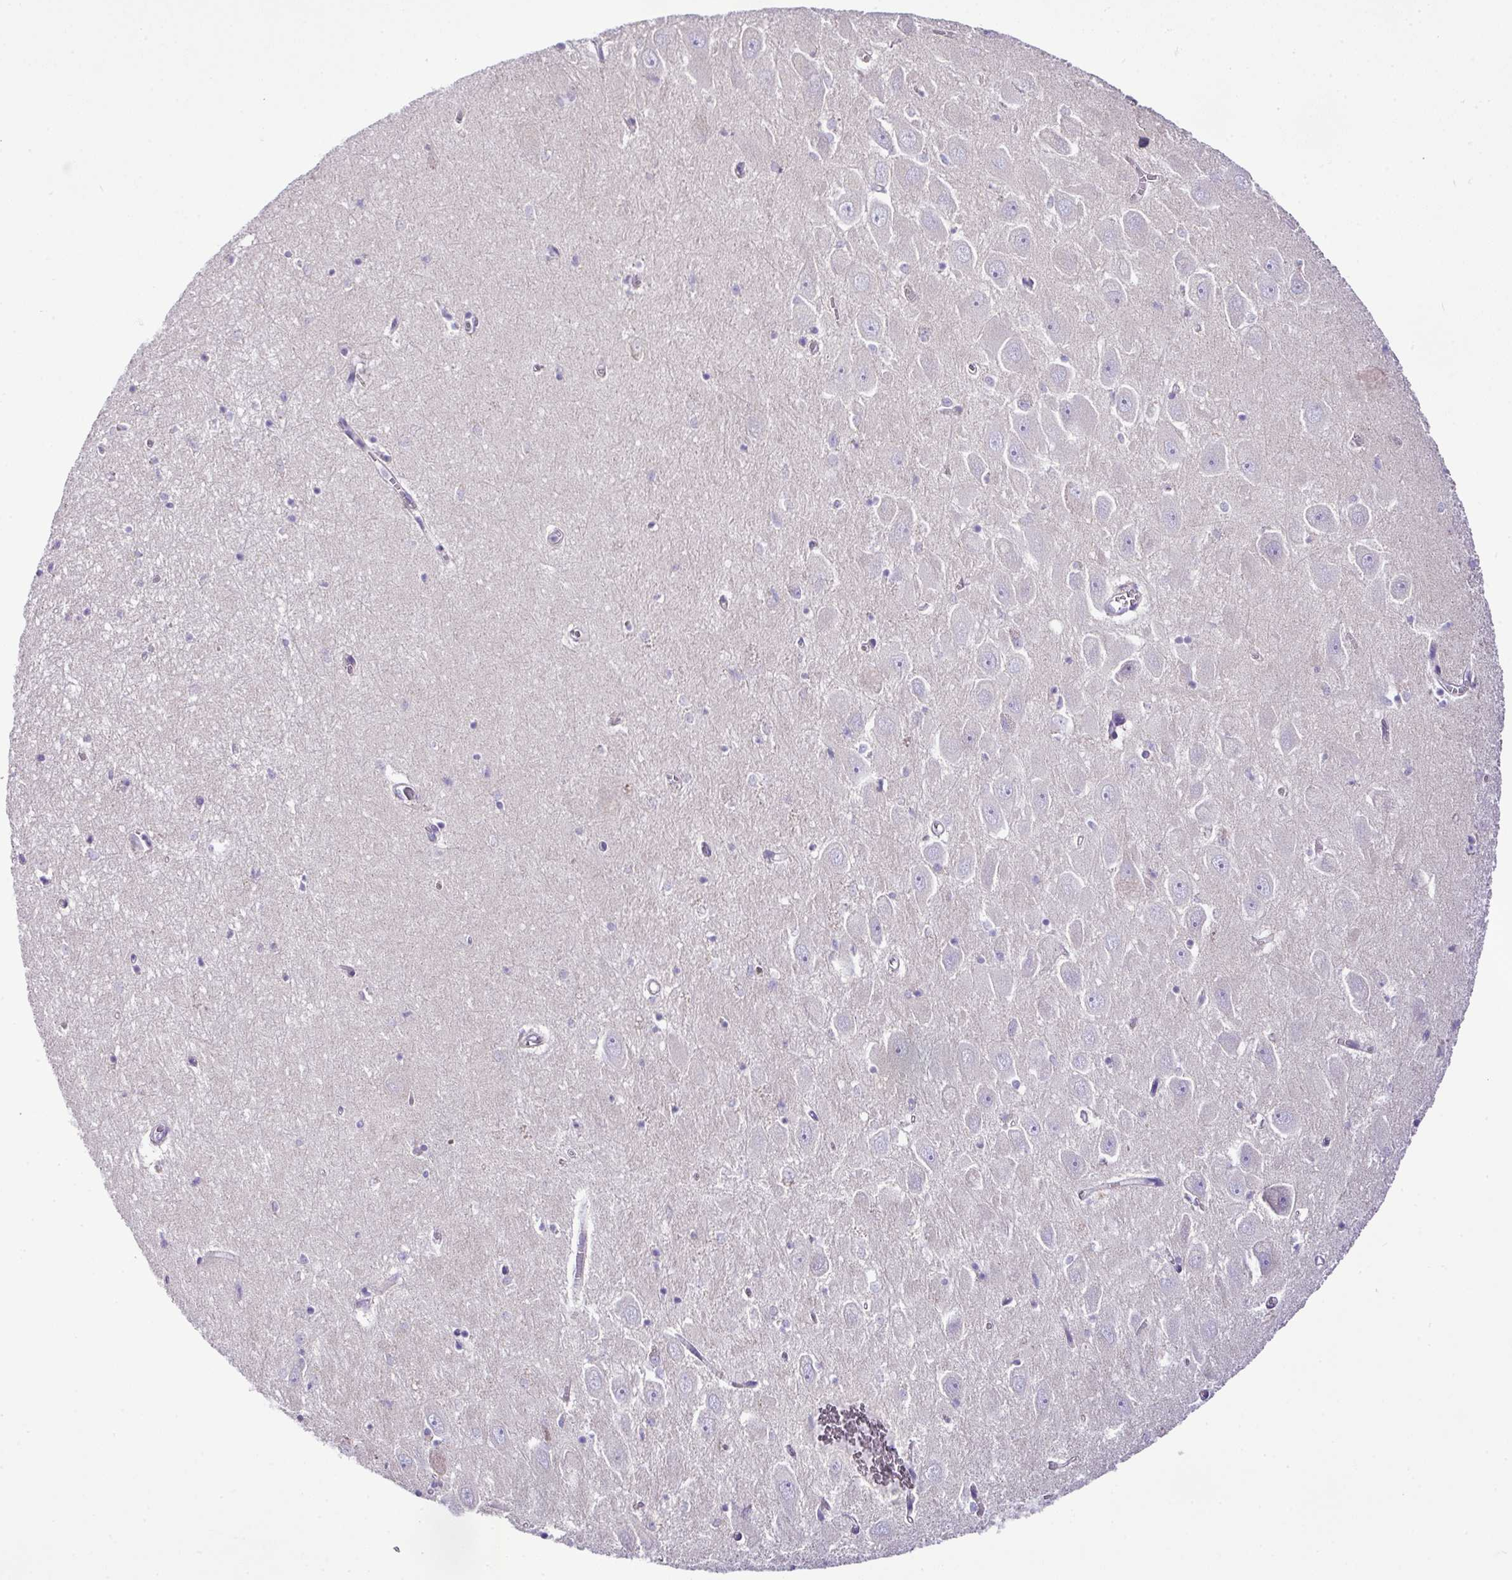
{"staining": {"intensity": "negative", "quantity": "none", "location": "none"}, "tissue": "hippocampus", "cell_type": "Glial cells", "image_type": "normal", "snomed": [{"axis": "morphology", "description": "Normal tissue, NOS"}, {"axis": "topography", "description": "Hippocampus"}], "caption": "This is a histopathology image of immunohistochemistry (IHC) staining of normal hippocampus, which shows no staining in glial cells. (Brightfield microscopy of DAB IHC at high magnification).", "gene": "PGAP4", "patient": {"sex": "female", "age": 64}}